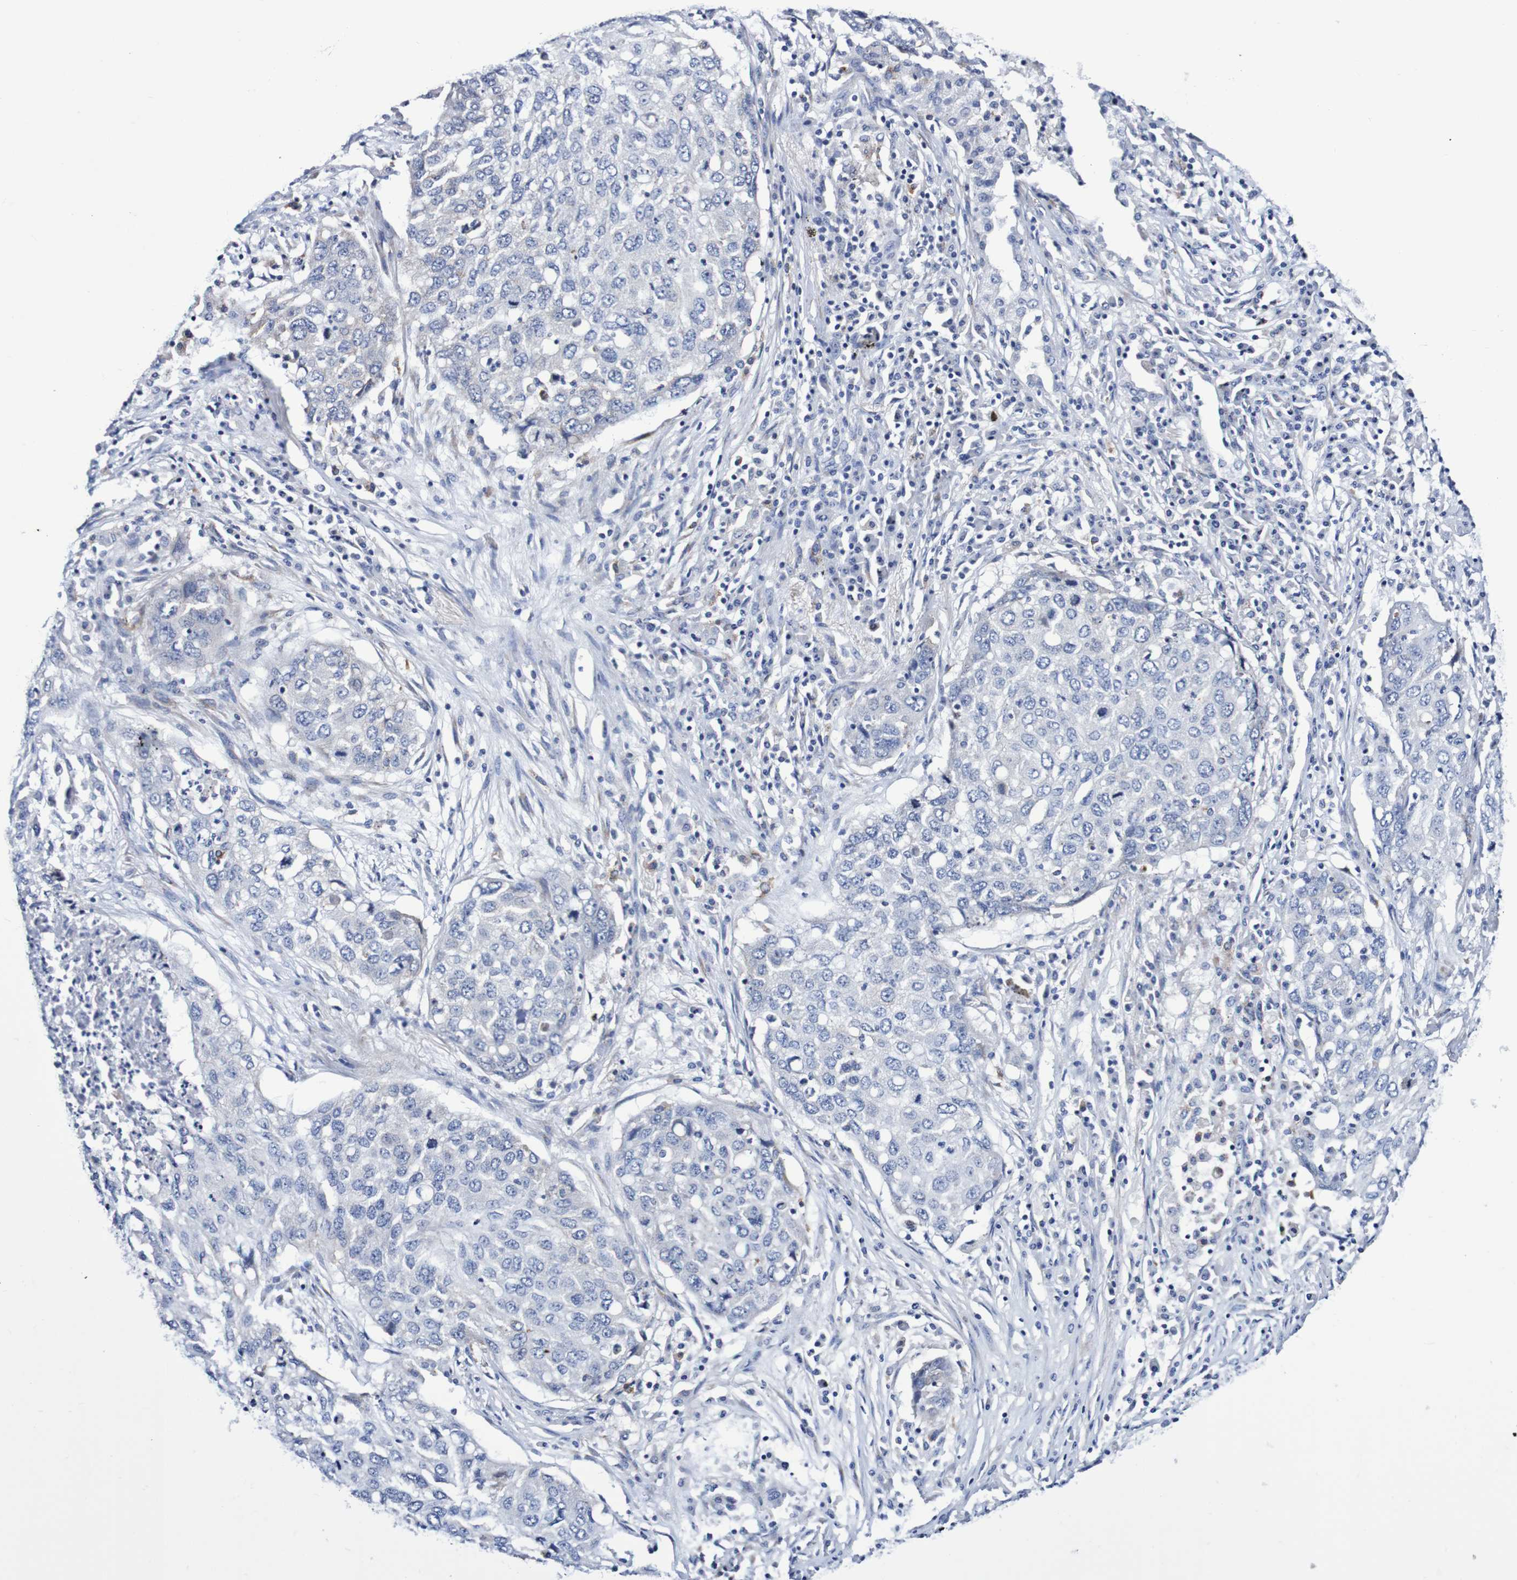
{"staining": {"intensity": "negative", "quantity": "none", "location": "none"}, "tissue": "lung cancer", "cell_type": "Tumor cells", "image_type": "cancer", "snomed": [{"axis": "morphology", "description": "Squamous cell carcinoma, NOS"}, {"axis": "topography", "description": "Lung"}], "caption": "Tumor cells are negative for brown protein staining in lung squamous cell carcinoma. (DAB (3,3'-diaminobenzidine) immunohistochemistry, high magnification).", "gene": "SEZ6", "patient": {"sex": "female", "age": 63}}